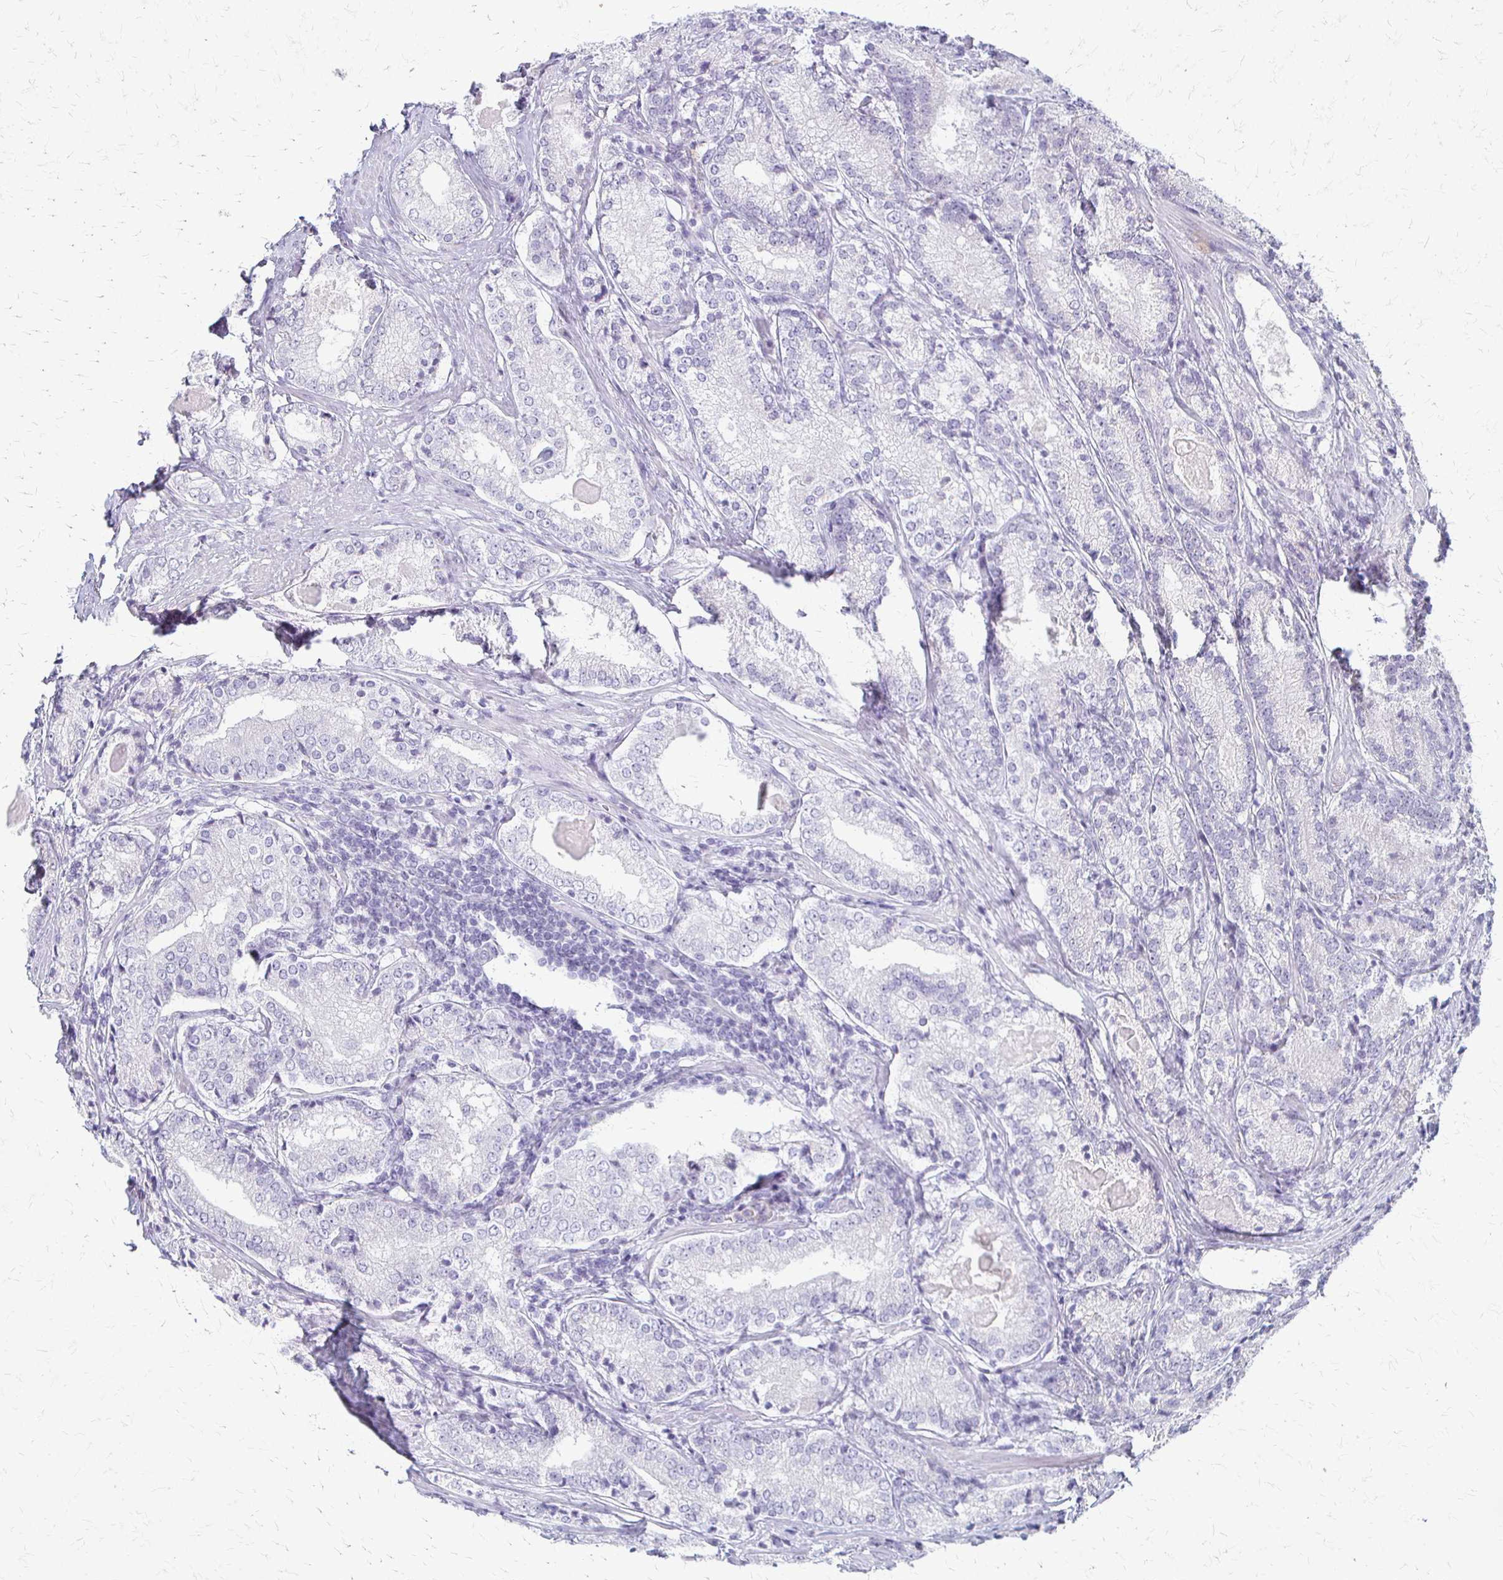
{"staining": {"intensity": "negative", "quantity": "none", "location": "none"}, "tissue": "prostate cancer", "cell_type": "Tumor cells", "image_type": "cancer", "snomed": [{"axis": "morphology", "description": "Adenocarcinoma, NOS"}, {"axis": "morphology", "description": "Adenocarcinoma, Low grade"}, {"axis": "topography", "description": "Prostate"}], "caption": "A micrograph of human prostate cancer is negative for staining in tumor cells.", "gene": "ACP5", "patient": {"sex": "male", "age": 68}}